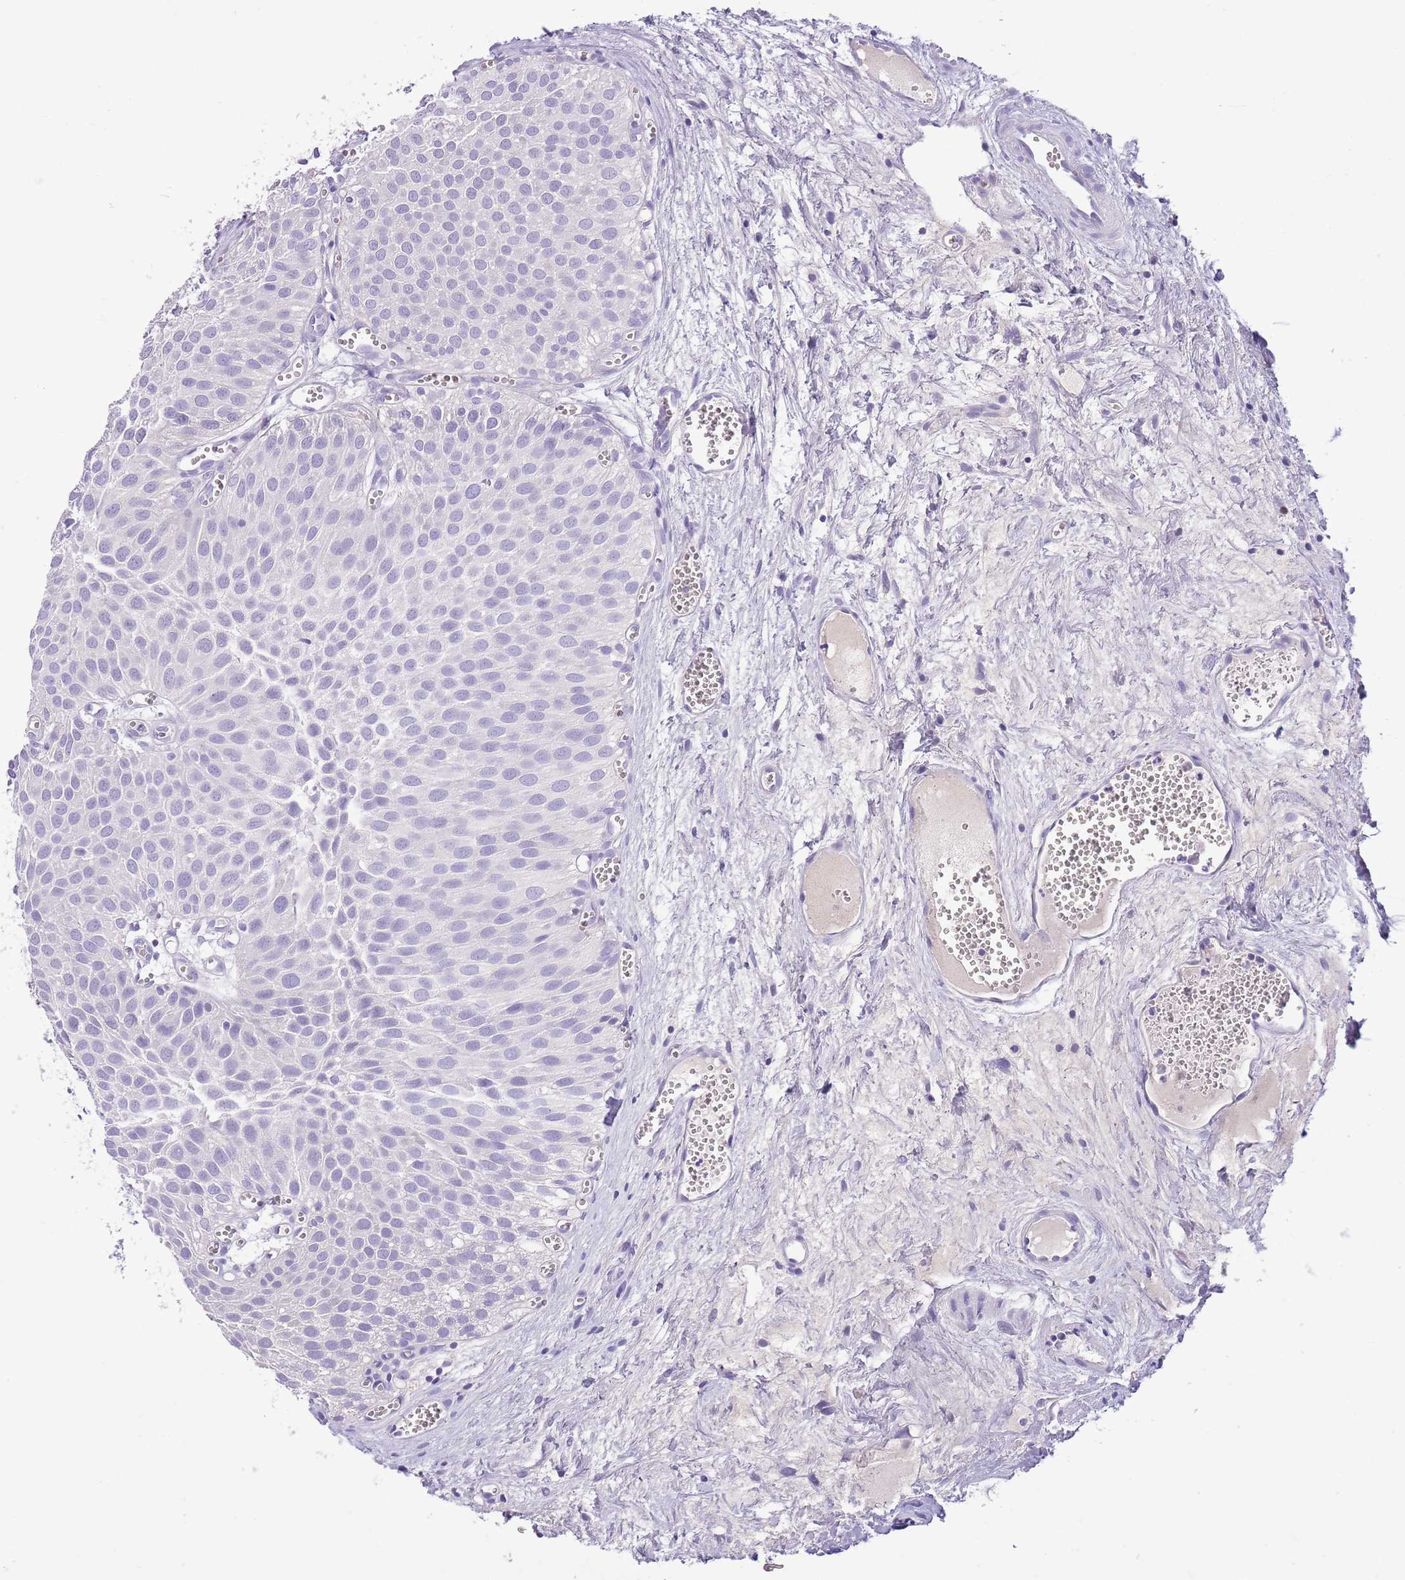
{"staining": {"intensity": "negative", "quantity": "none", "location": "none"}, "tissue": "urothelial cancer", "cell_type": "Tumor cells", "image_type": "cancer", "snomed": [{"axis": "morphology", "description": "Urothelial carcinoma, Low grade"}, {"axis": "topography", "description": "Urinary bladder"}], "caption": "Tumor cells show no significant protein staining in urothelial cancer. Brightfield microscopy of IHC stained with DAB (3,3'-diaminobenzidine) (brown) and hematoxylin (blue), captured at high magnification.", "gene": "TOX2", "patient": {"sex": "male", "age": 88}}